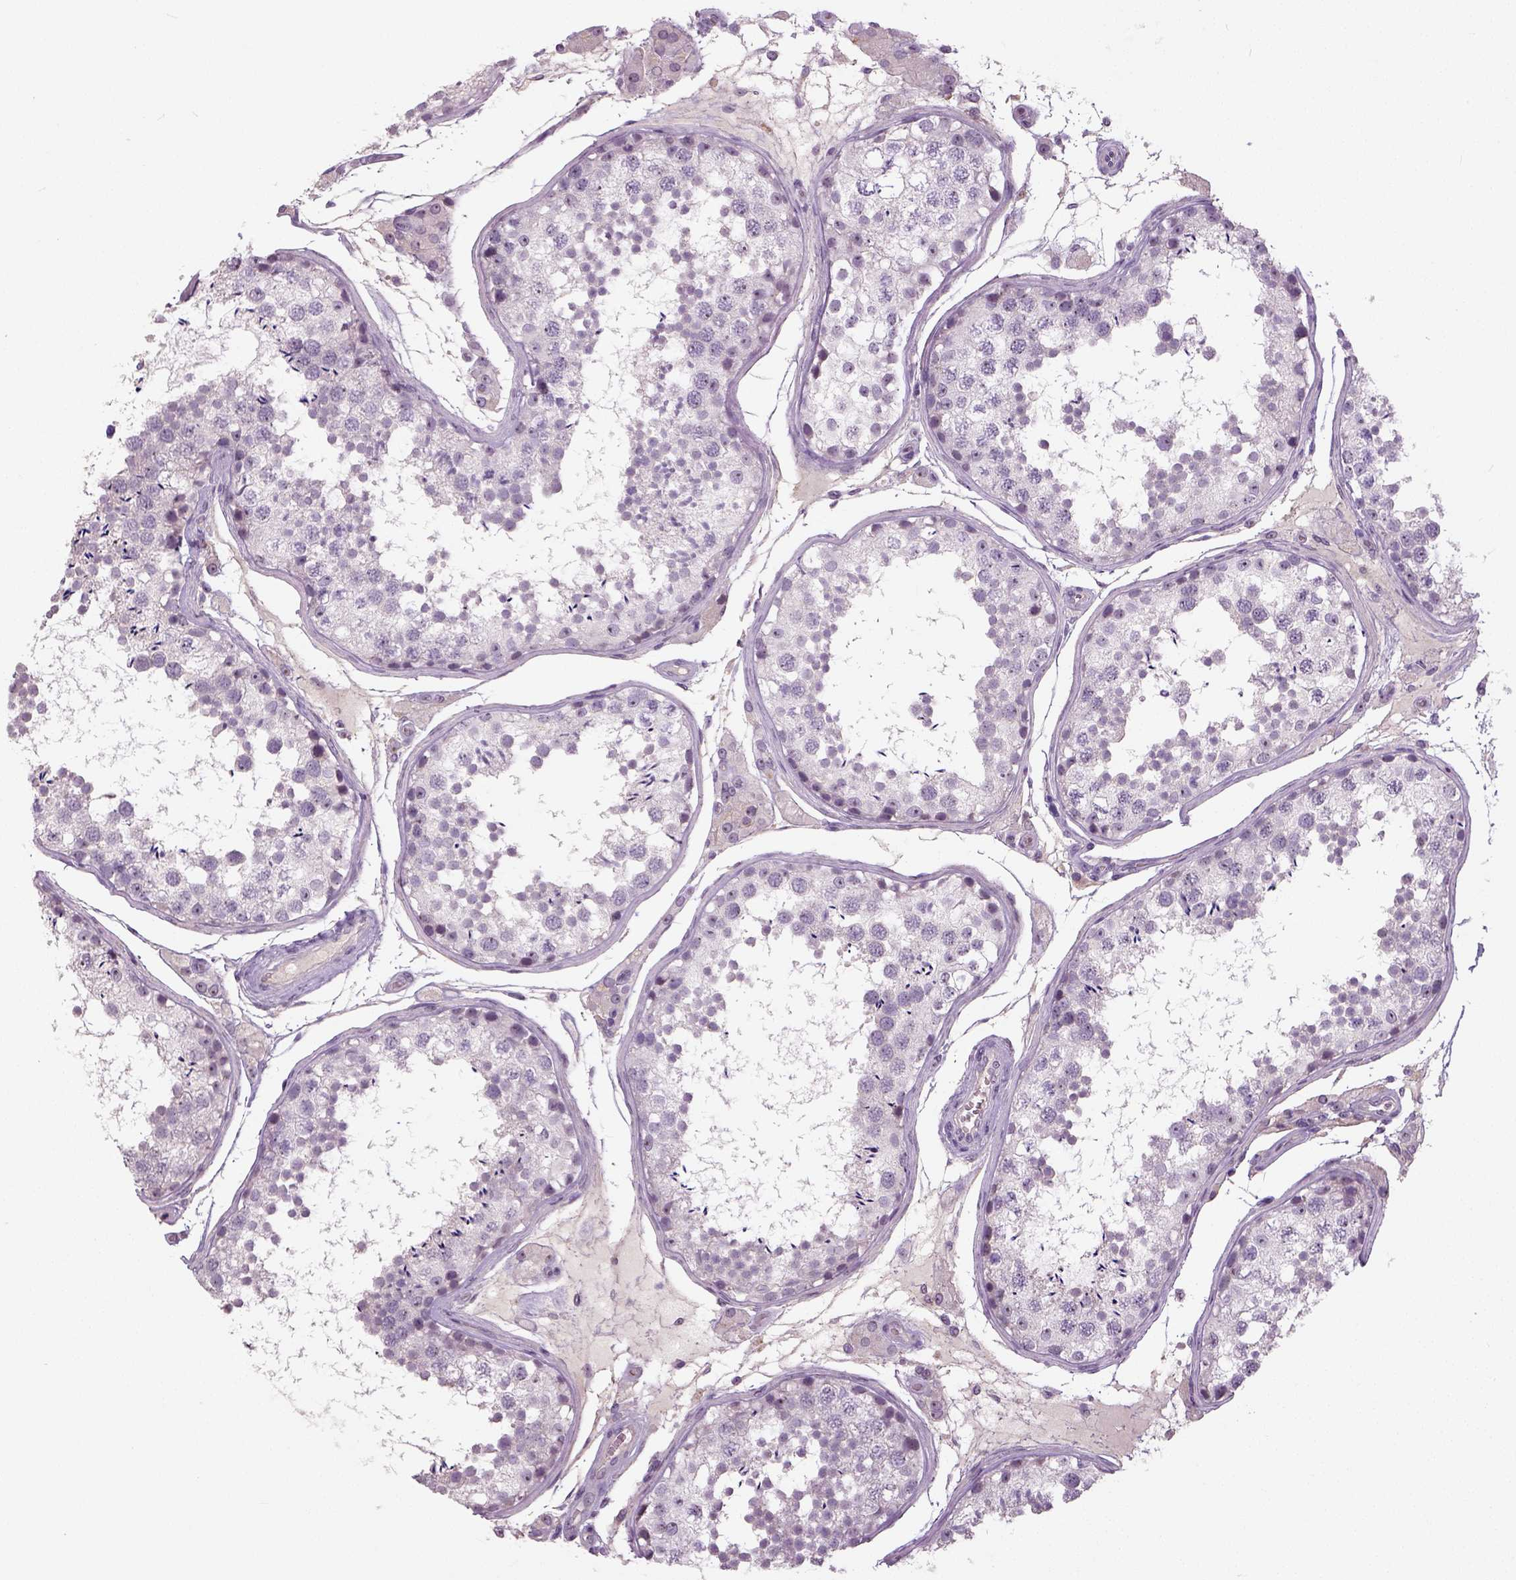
{"staining": {"intensity": "negative", "quantity": "none", "location": "none"}, "tissue": "testis", "cell_type": "Cells in seminiferous ducts", "image_type": "normal", "snomed": [{"axis": "morphology", "description": "Normal tissue, NOS"}, {"axis": "topography", "description": "Testis"}], "caption": "Immunohistochemistry histopathology image of benign human testis stained for a protein (brown), which displays no staining in cells in seminiferous ducts. (DAB (3,3'-diaminobenzidine) IHC visualized using brightfield microscopy, high magnification).", "gene": "NECAB1", "patient": {"sex": "male", "age": 29}}